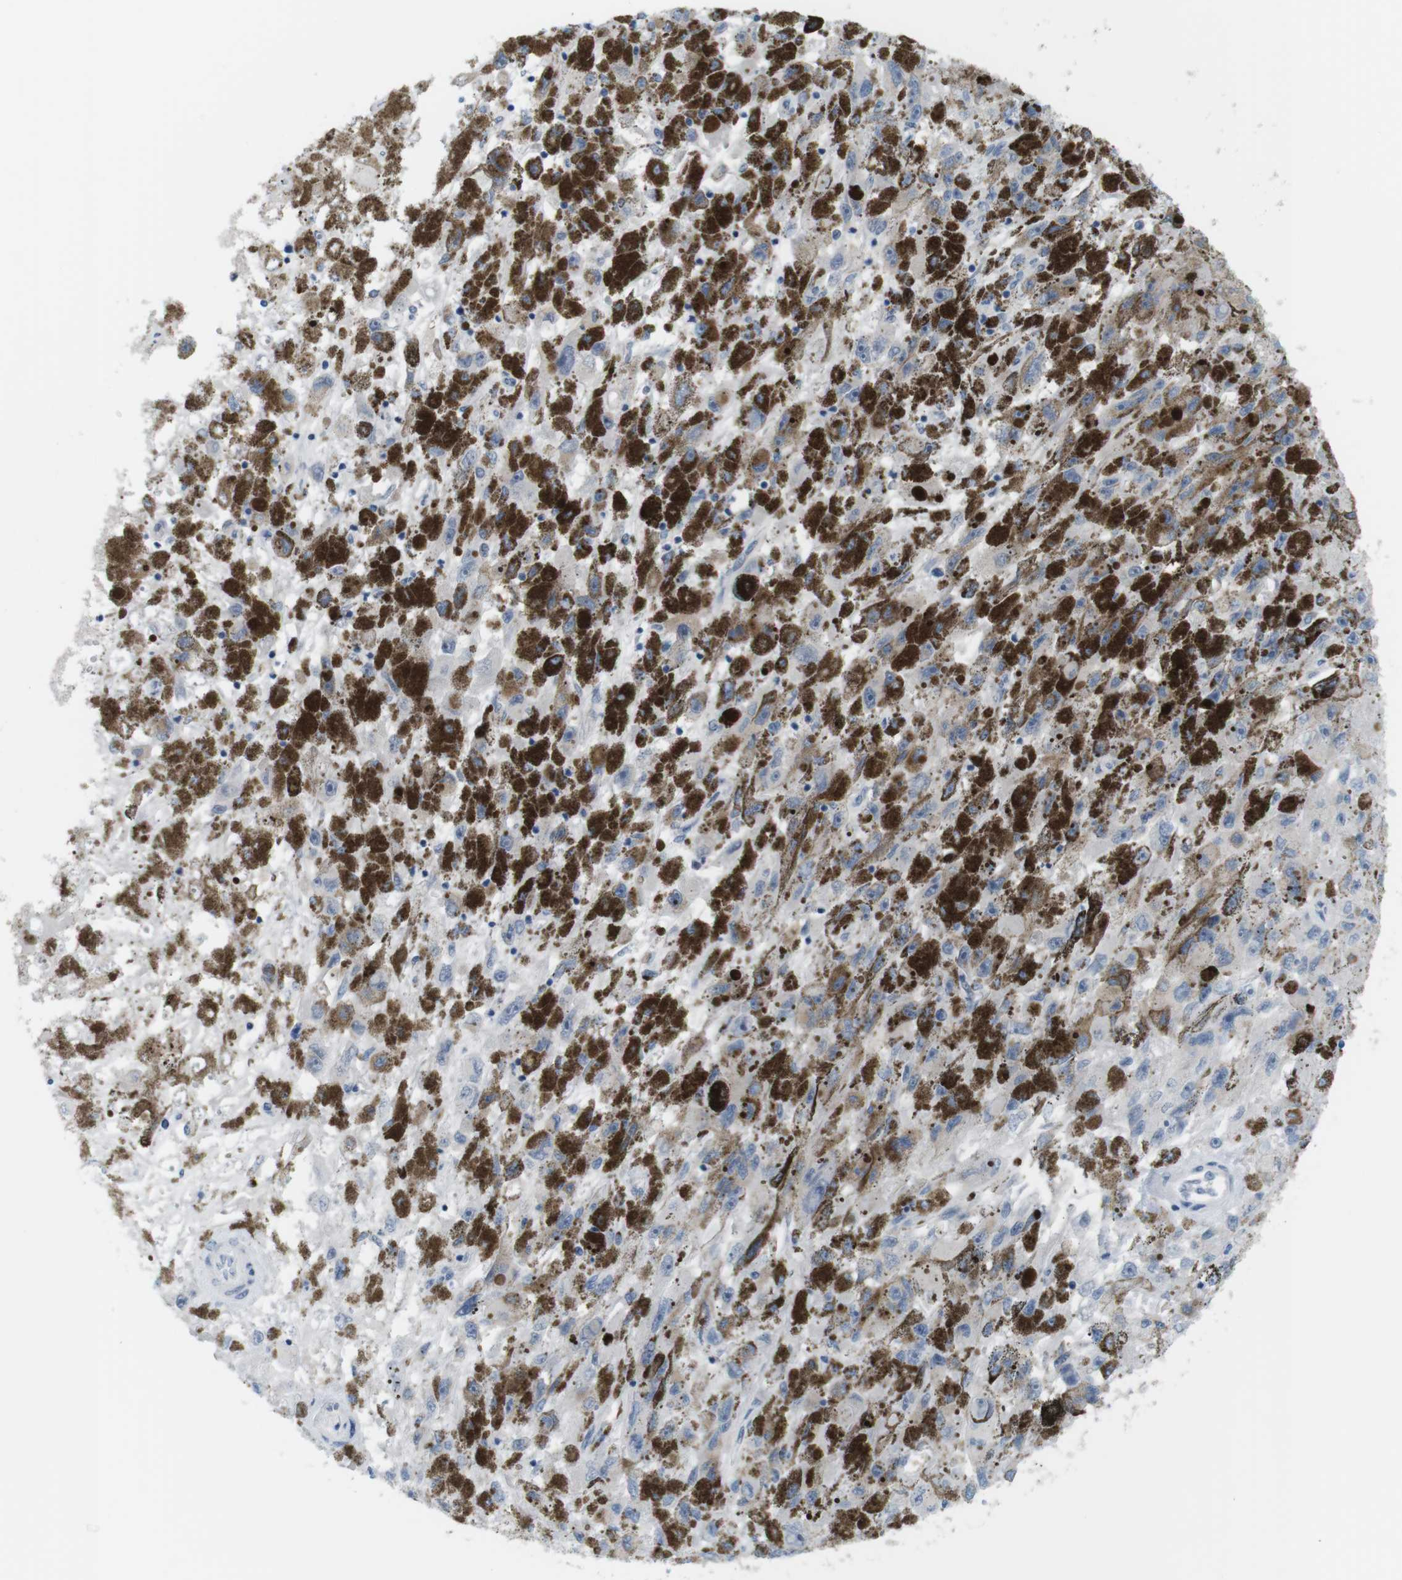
{"staining": {"intensity": "weak", "quantity": "<25%", "location": "cytoplasmic/membranous"}, "tissue": "melanoma", "cell_type": "Tumor cells", "image_type": "cancer", "snomed": [{"axis": "morphology", "description": "Malignant melanoma, NOS"}, {"axis": "topography", "description": "Skin"}], "caption": "Immunohistochemical staining of human malignant melanoma shows no significant positivity in tumor cells.", "gene": "MYH9", "patient": {"sex": "female", "age": 104}}